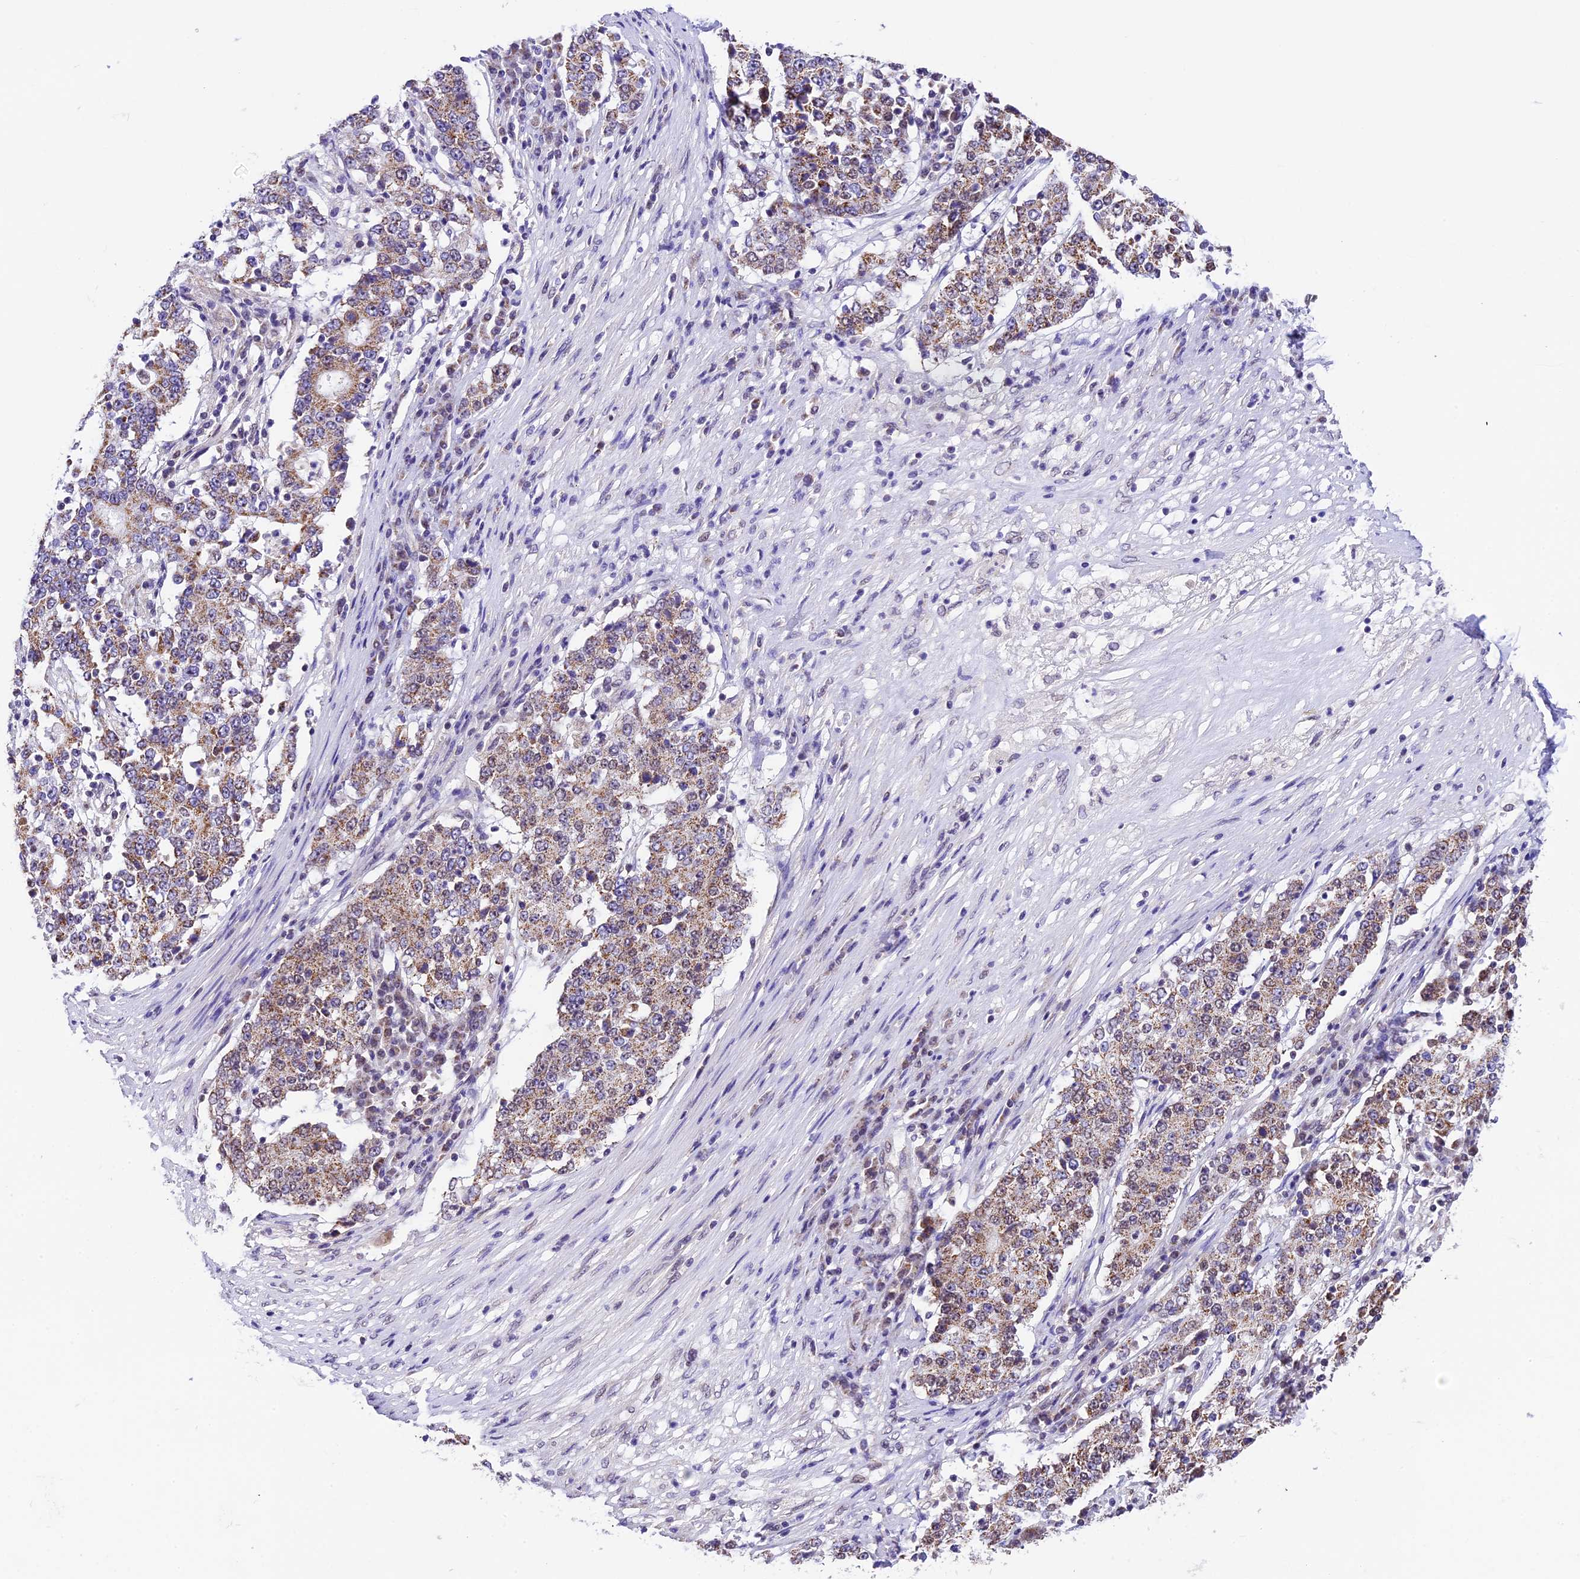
{"staining": {"intensity": "moderate", "quantity": "25%-75%", "location": "cytoplasmic/membranous"}, "tissue": "stomach cancer", "cell_type": "Tumor cells", "image_type": "cancer", "snomed": [{"axis": "morphology", "description": "Adenocarcinoma, NOS"}, {"axis": "topography", "description": "Stomach"}], "caption": "Stomach cancer (adenocarcinoma) was stained to show a protein in brown. There is medium levels of moderate cytoplasmic/membranous positivity in about 25%-75% of tumor cells. Ihc stains the protein in brown and the nuclei are stained blue.", "gene": "CARS2", "patient": {"sex": "male", "age": 59}}